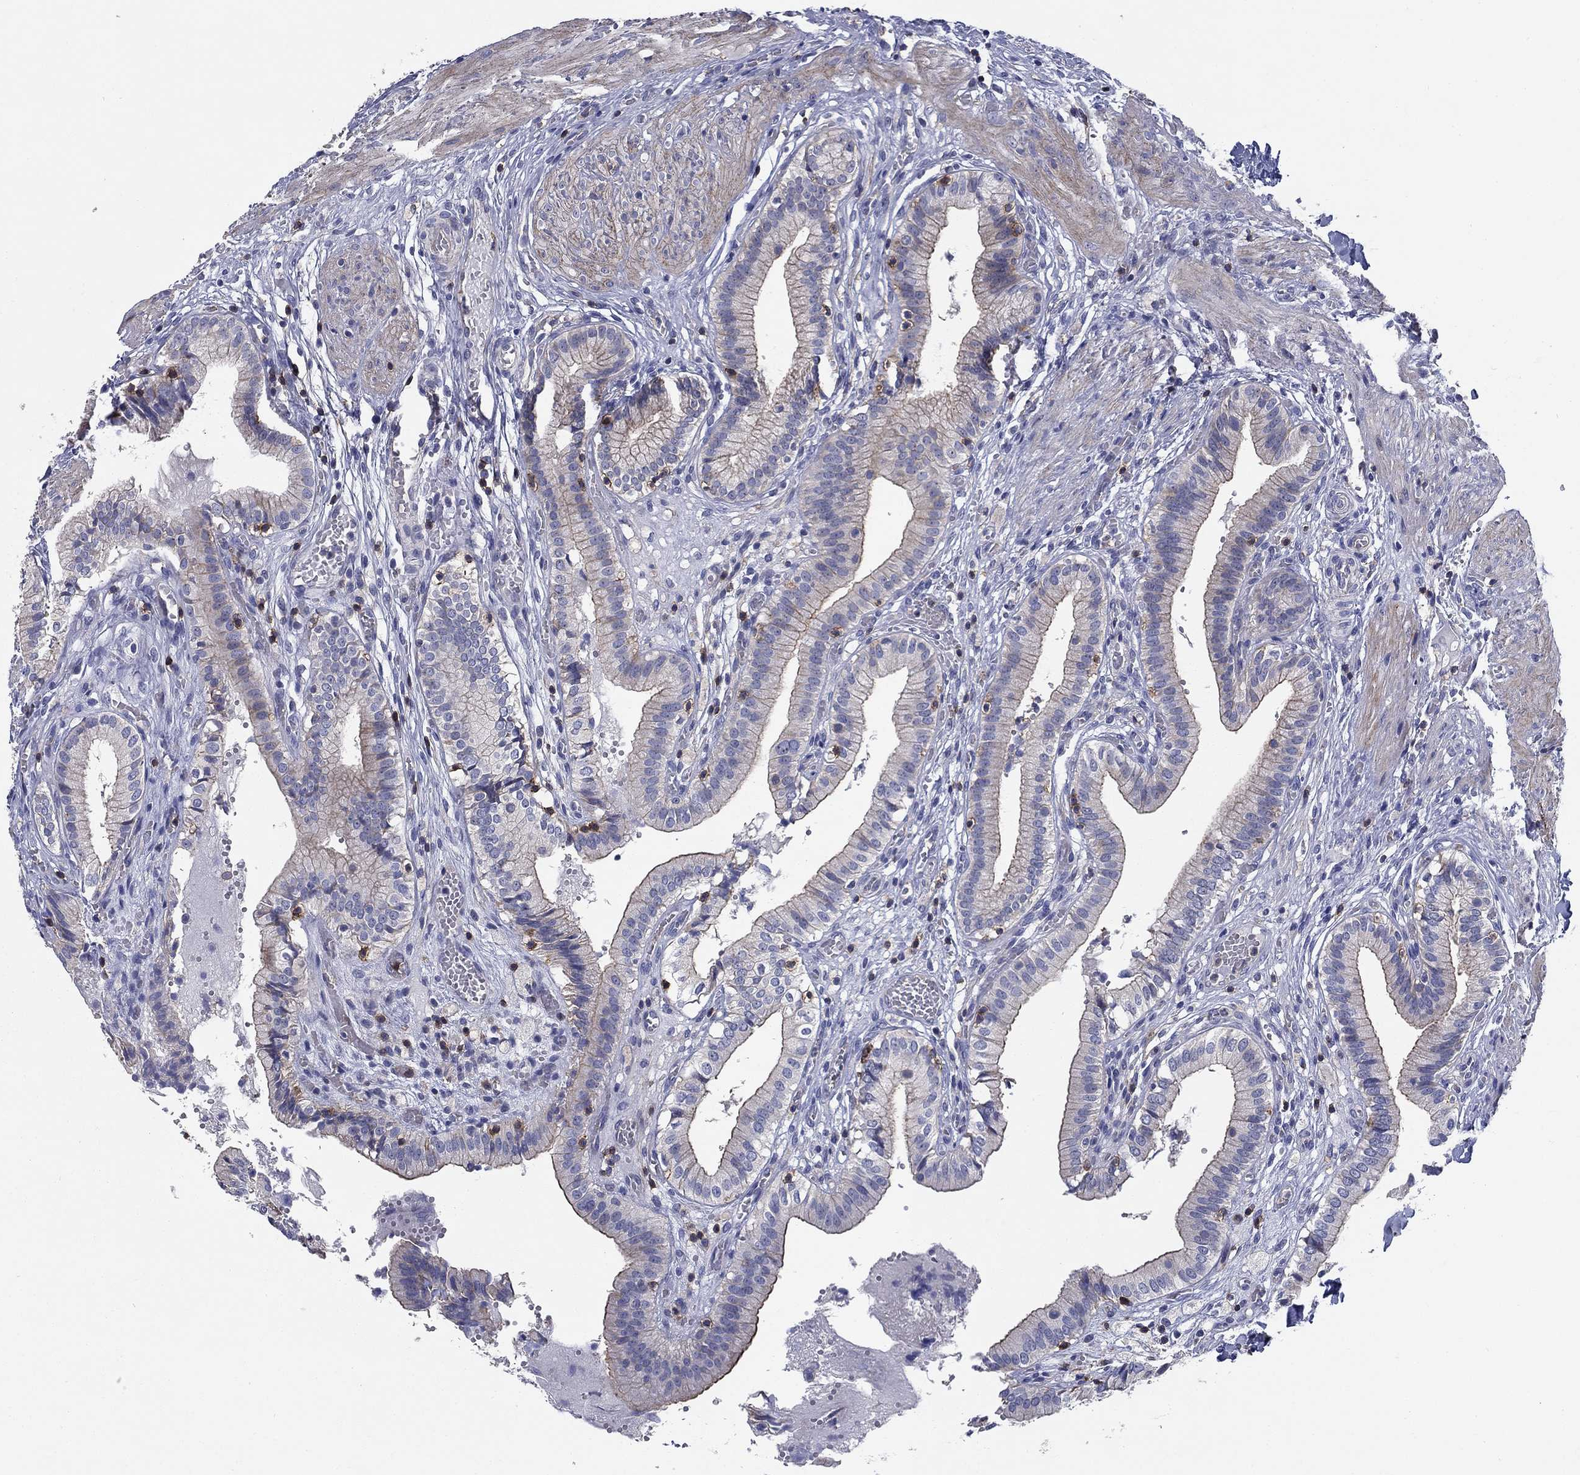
{"staining": {"intensity": "strong", "quantity": "<25%", "location": "cytoplasmic/membranous"}, "tissue": "gallbladder", "cell_type": "Glandular cells", "image_type": "normal", "snomed": [{"axis": "morphology", "description": "Normal tissue, NOS"}, {"axis": "topography", "description": "Gallbladder"}], "caption": "Glandular cells reveal medium levels of strong cytoplasmic/membranous expression in approximately <25% of cells in unremarkable human gallbladder.", "gene": "SIT1", "patient": {"sex": "female", "age": 24}}